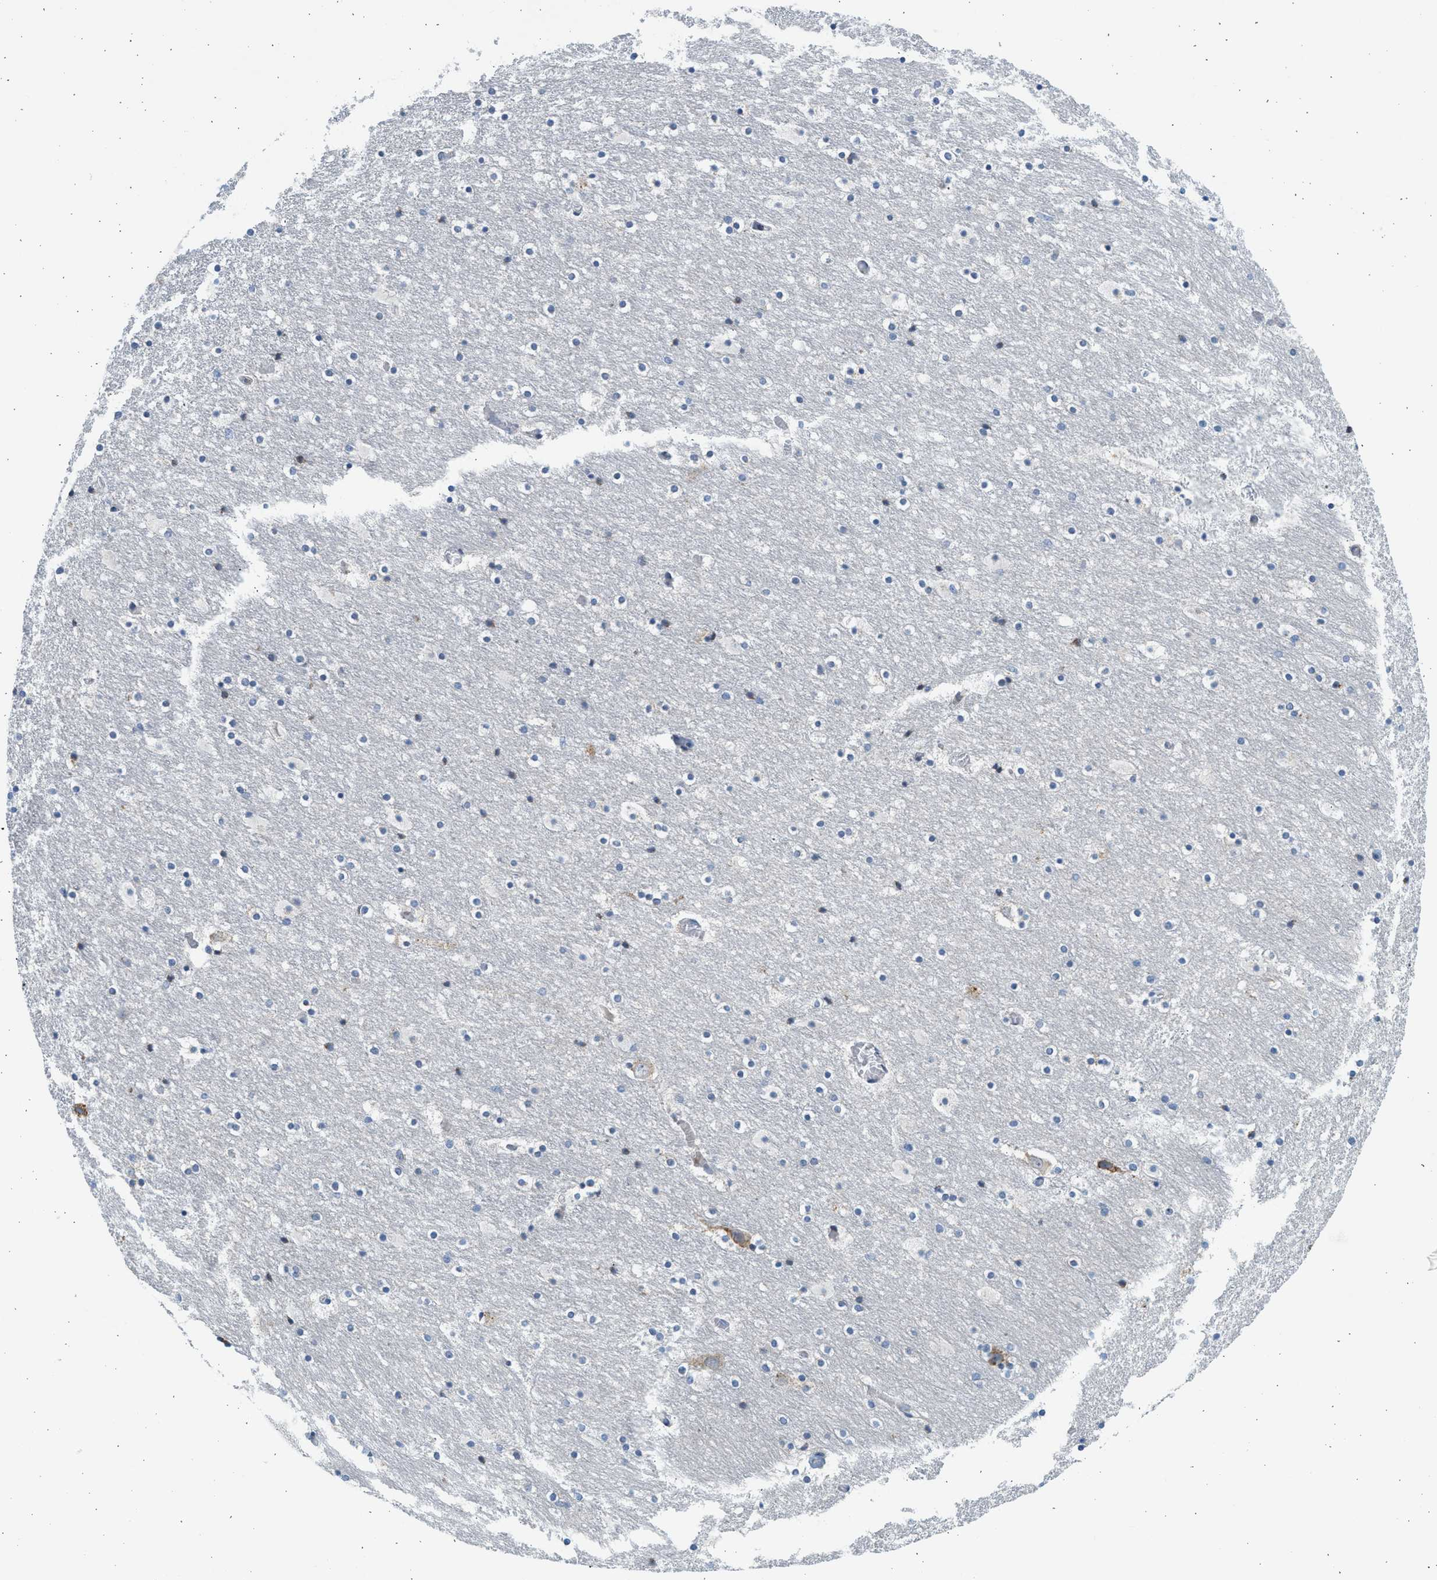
{"staining": {"intensity": "negative", "quantity": "none", "location": "none"}, "tissue": "hippocampus", "cell_type": "Glial cells", "image_type": "normal", "snomed": [{"axis": "morphology", "description": "Normal tissue, NOS"}, {"axis": "topography", "description": "Hippocampus"}], "caption": "DAB (3,3'-diaminobenzidine) immunohistochemical staining of unremarkable hippocampus shows no significant staining in glial cells. Nuclei are stained in blue.", "gene": "CNTN6", "patient": {"sex": "male", "age": 45}}